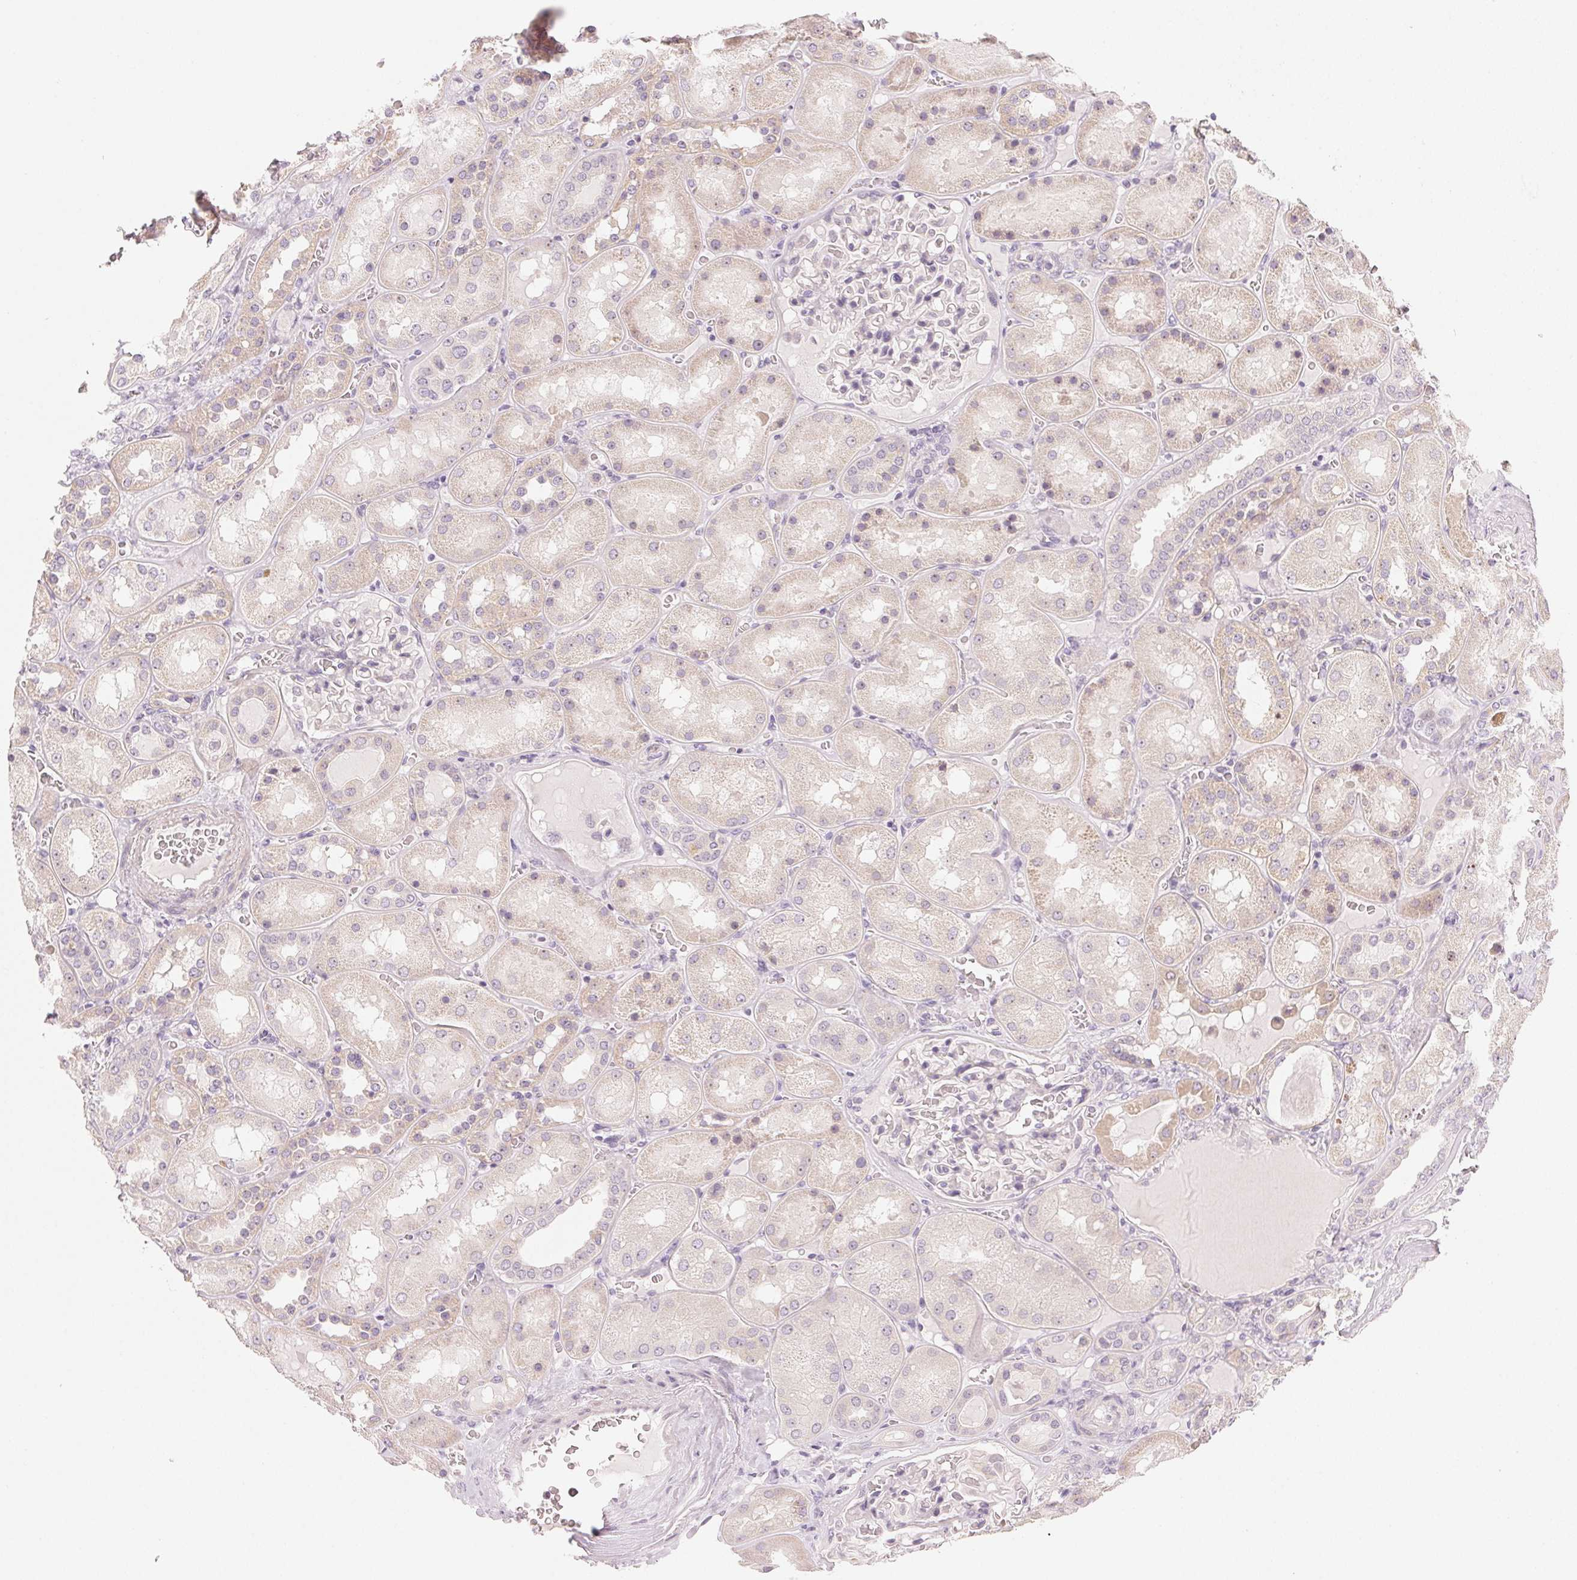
{"staining": {"intensity": "weak", "quantity": "<25%", "location": "cytoplasmic/membranous"}, "tissue": "kidney", "cell_type": "Cells in glomeruli", "image_type": "normal", "snomed": [{"axis": "morphology", "description": "Normal tissue, NOS"}, {"axis": "topography", "description": "Kidney"}], "caption": "Photomicrograph shows no protein positivity in cells in glomeruli of unremarkable kidney.", "gene": "MYBL1", "patient": {"sex": "male", "age": 73}}